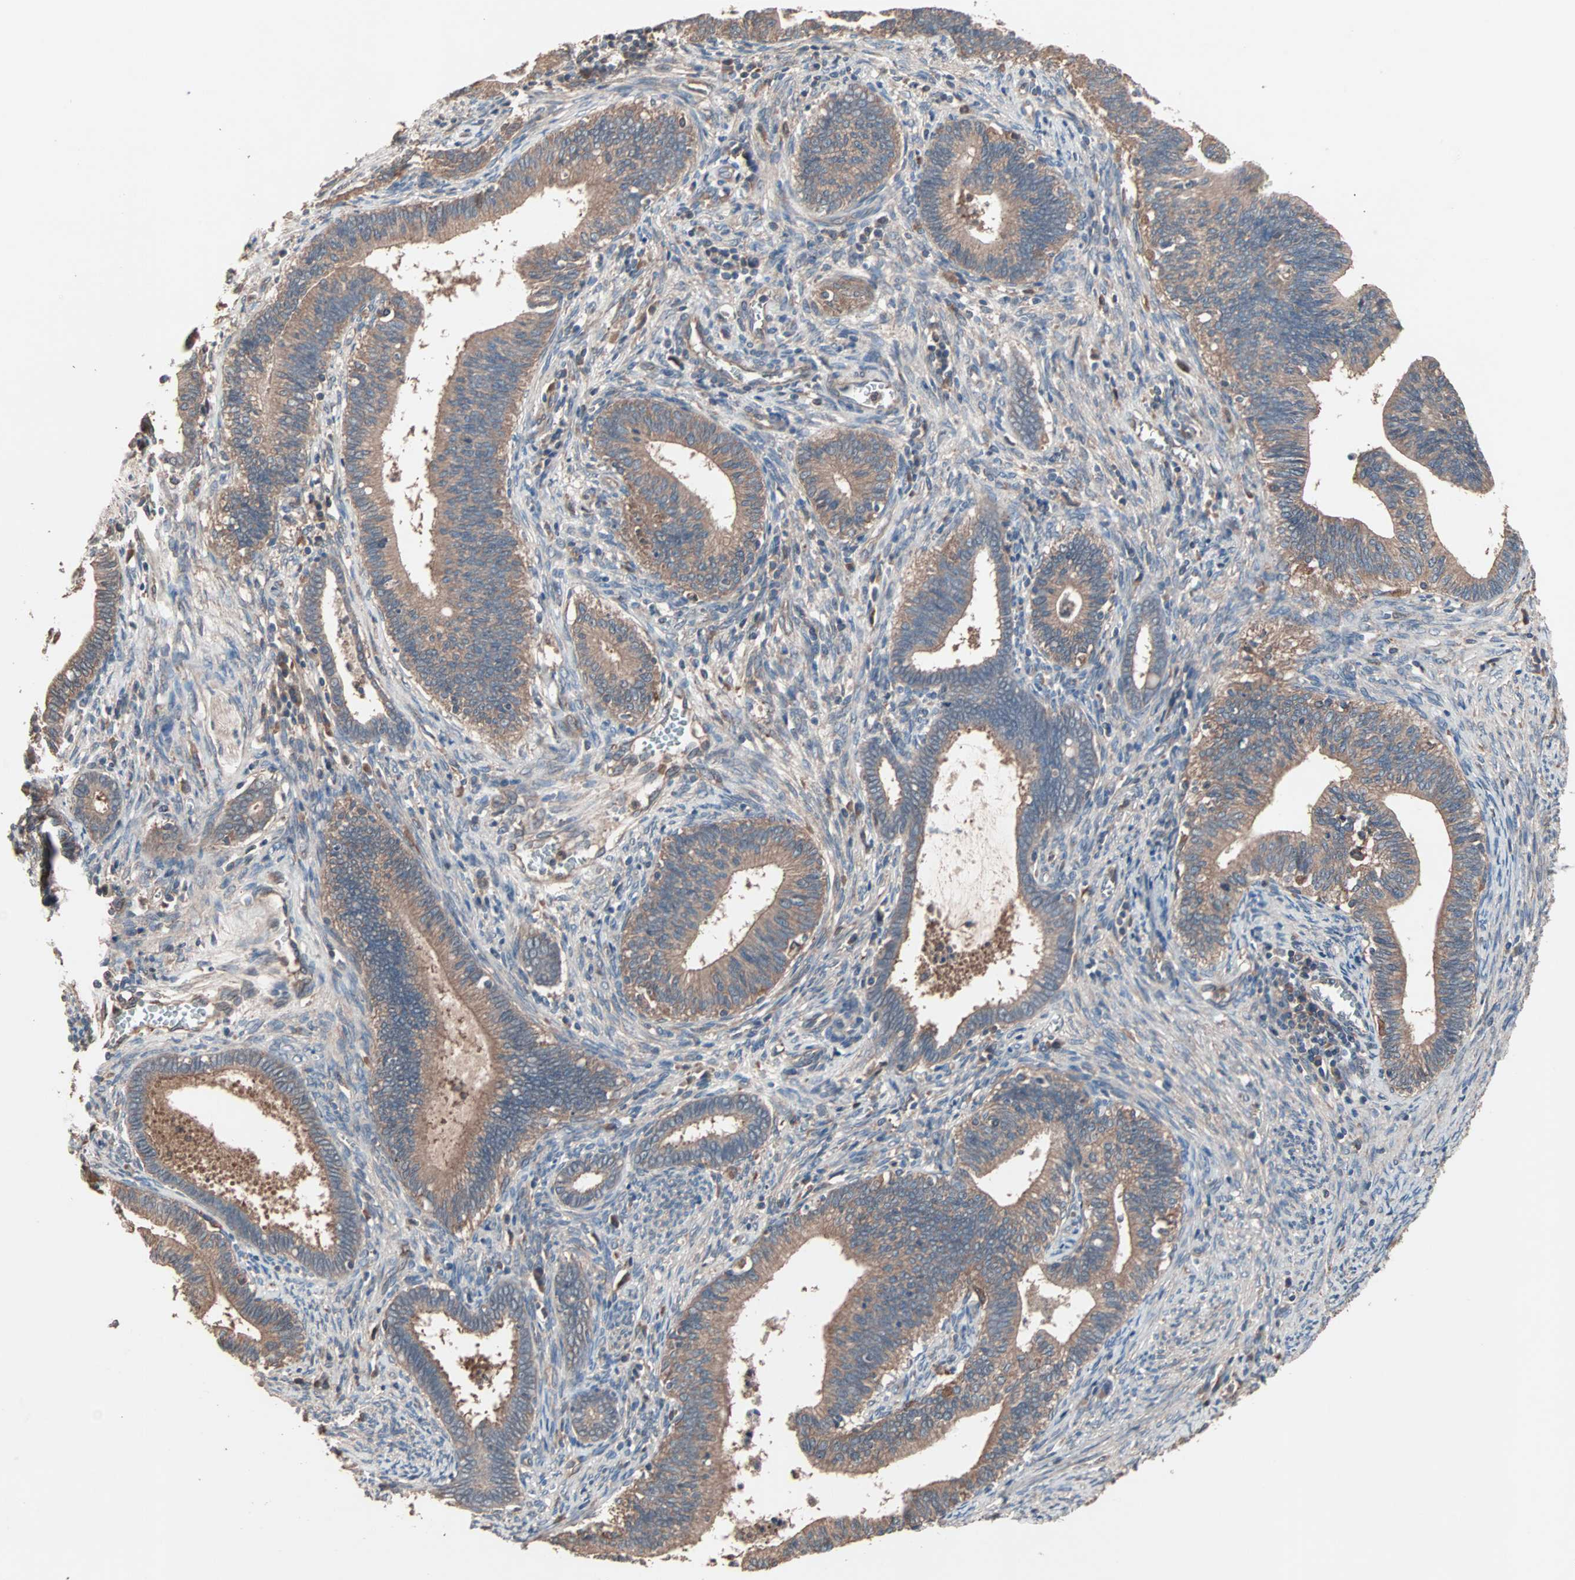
{"staining": {"intensity": "weak", "quantity": ">75%", "location": "cytoplasmic/membranous"}, "tissue": "cervical cancer", "cell_type": "Tumor cells", "image_type": "cancer", "snomed": [{"axis": "morphology", "description": "Adenocarcinoma, NOS"}, {"axis": "topography", "description": "Cervix"}], "caption": "A low amount of weak cytoplasmic/membranous positivity is seen in approximately >75% of tumor cells in cervical cancer tissue. (DAB (3,3'-diaminobenzidine) IHC with brightfield microscopy, high magnification).", "gene": "ATG7", "patient": {"sex": "female", "age": 44}}